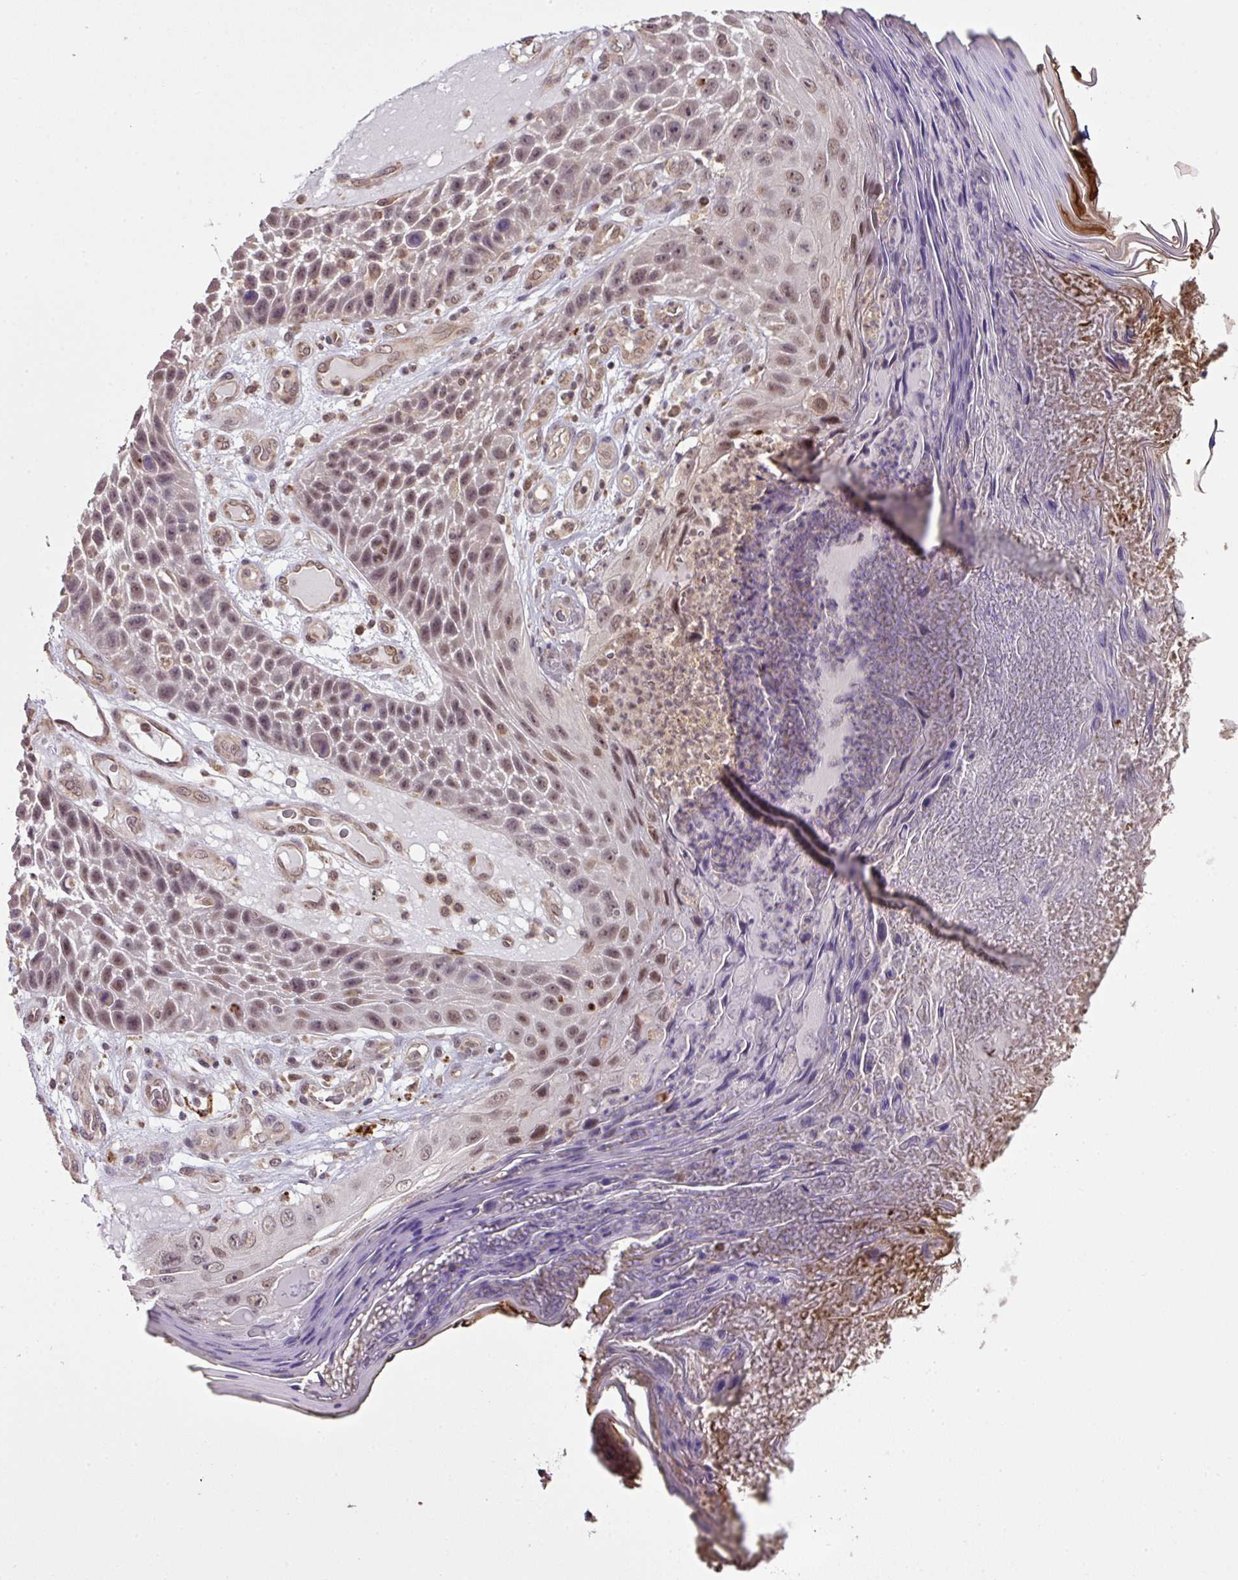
{"staining": {"intensity": "weak", "quantity": ">75%", "location": "nuclear"}, "tissue": "skin cancer", "cell_type": "Tumor cells", "image_type": "cancer", "snomed": [{"axis": "morphology", "description": "Squamous cell carcinoma, NOS"}, {"axis": "topography", "description": "Skin"}], "caption": "The immunohistochemical stain highlights weak nuclear staining in tumor cells of squamous cell carcinoma (skin) tissue.", "gene": "SMCO4", "patient": {"sex": "female", "age": 88}}